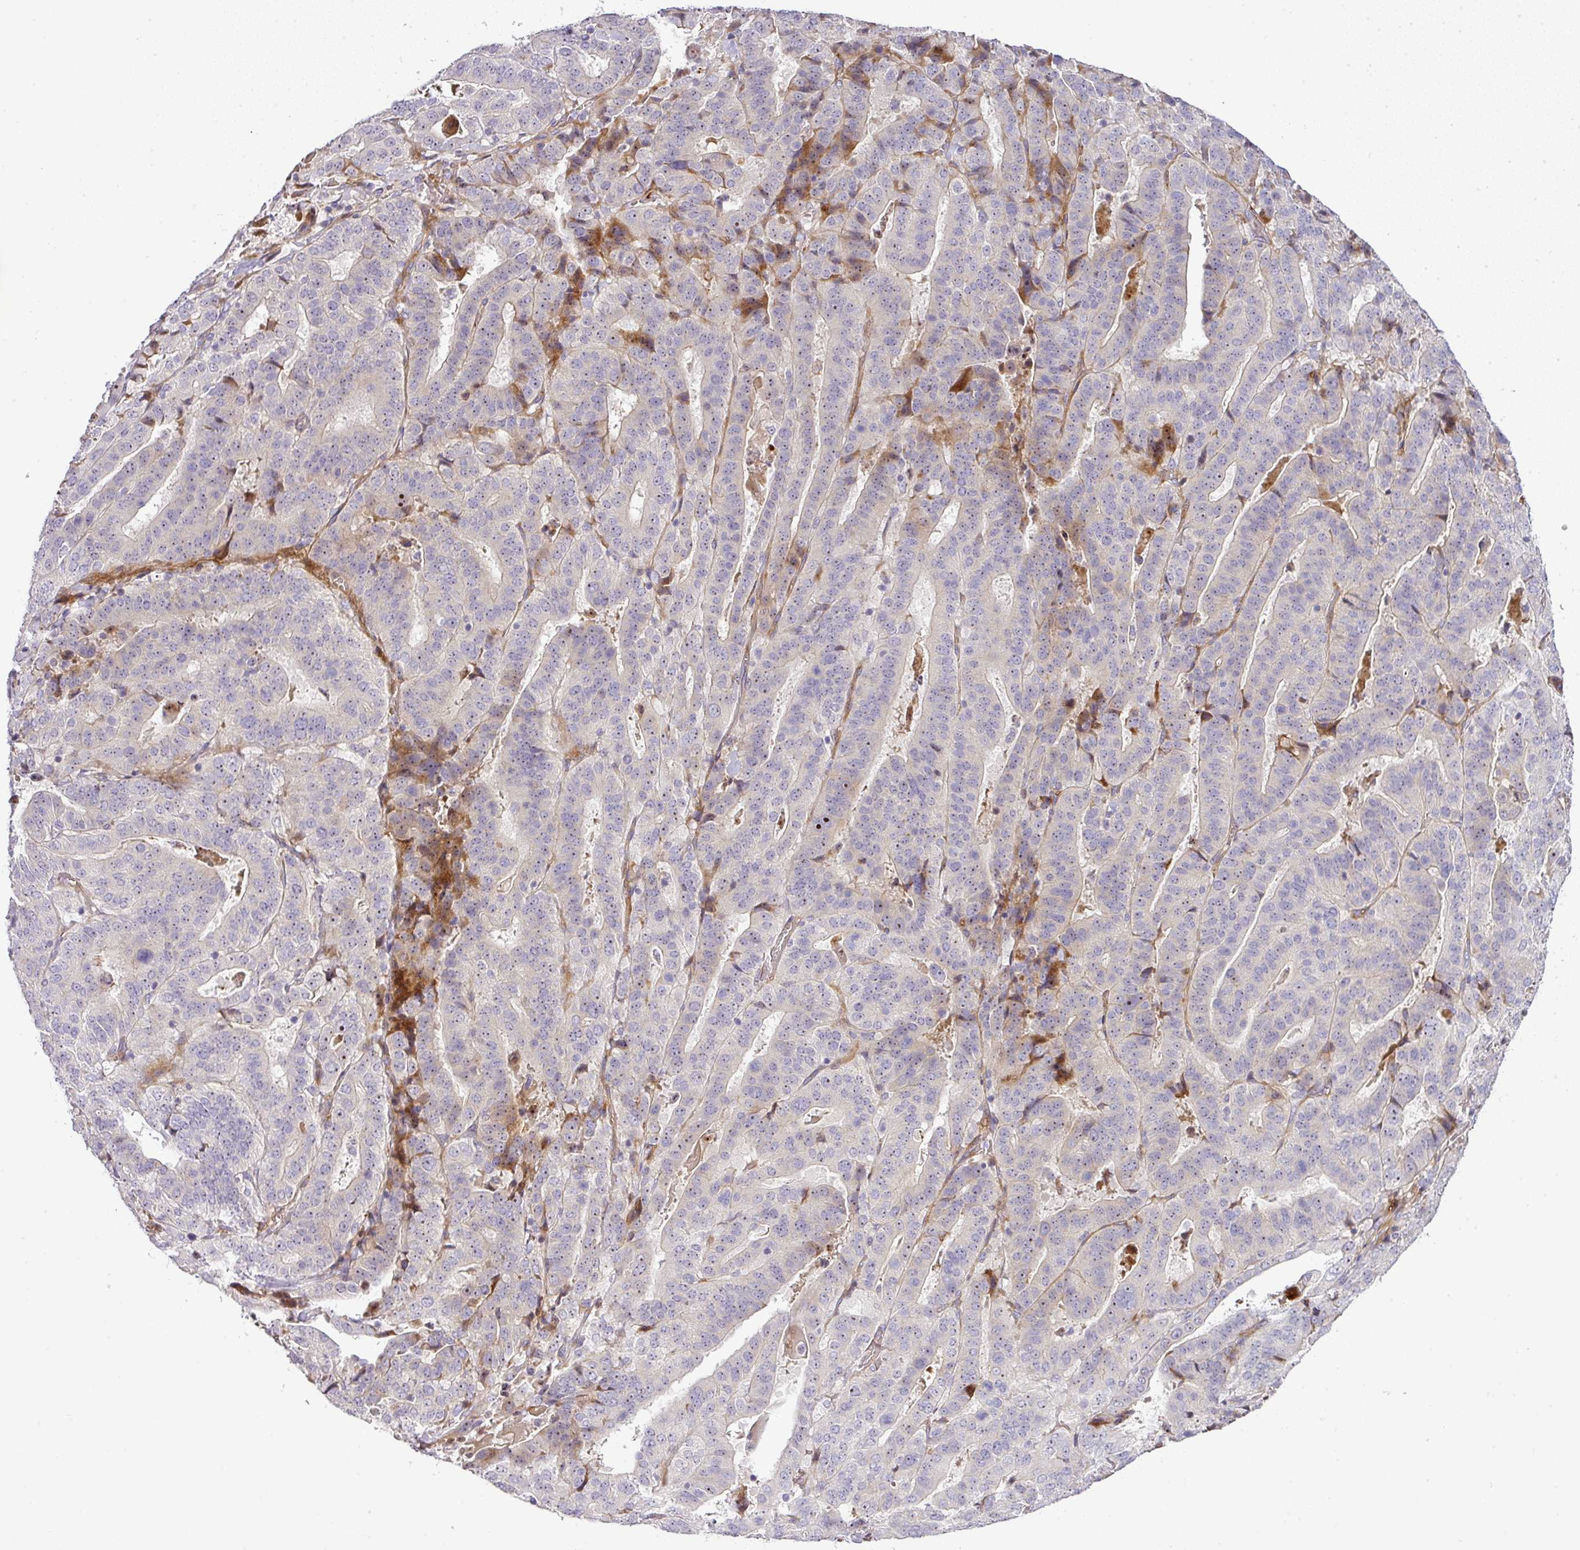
{"staining": {"intensity": "moderate", "quantity": "<25%", "location": "cytoplasmic/membranous,nuclear"}, "tissue": "stomach cancer", "cell_type": "Tumor cells", "image_type": "cancer", "snomed": [{"axis": "morphology", "description": "Adenocarcinoma, NOS"}, {"axis": "topography", "description": "Stomach"}], "caption": "Moderate cytoplasmic/membranous and nuclear protein expression is appreciated in approximately <25% of tumor cells in stomach adenocarcinoma.", "gene": "ATP6V1F", "patient": {"sex": "male", "age": 48}}